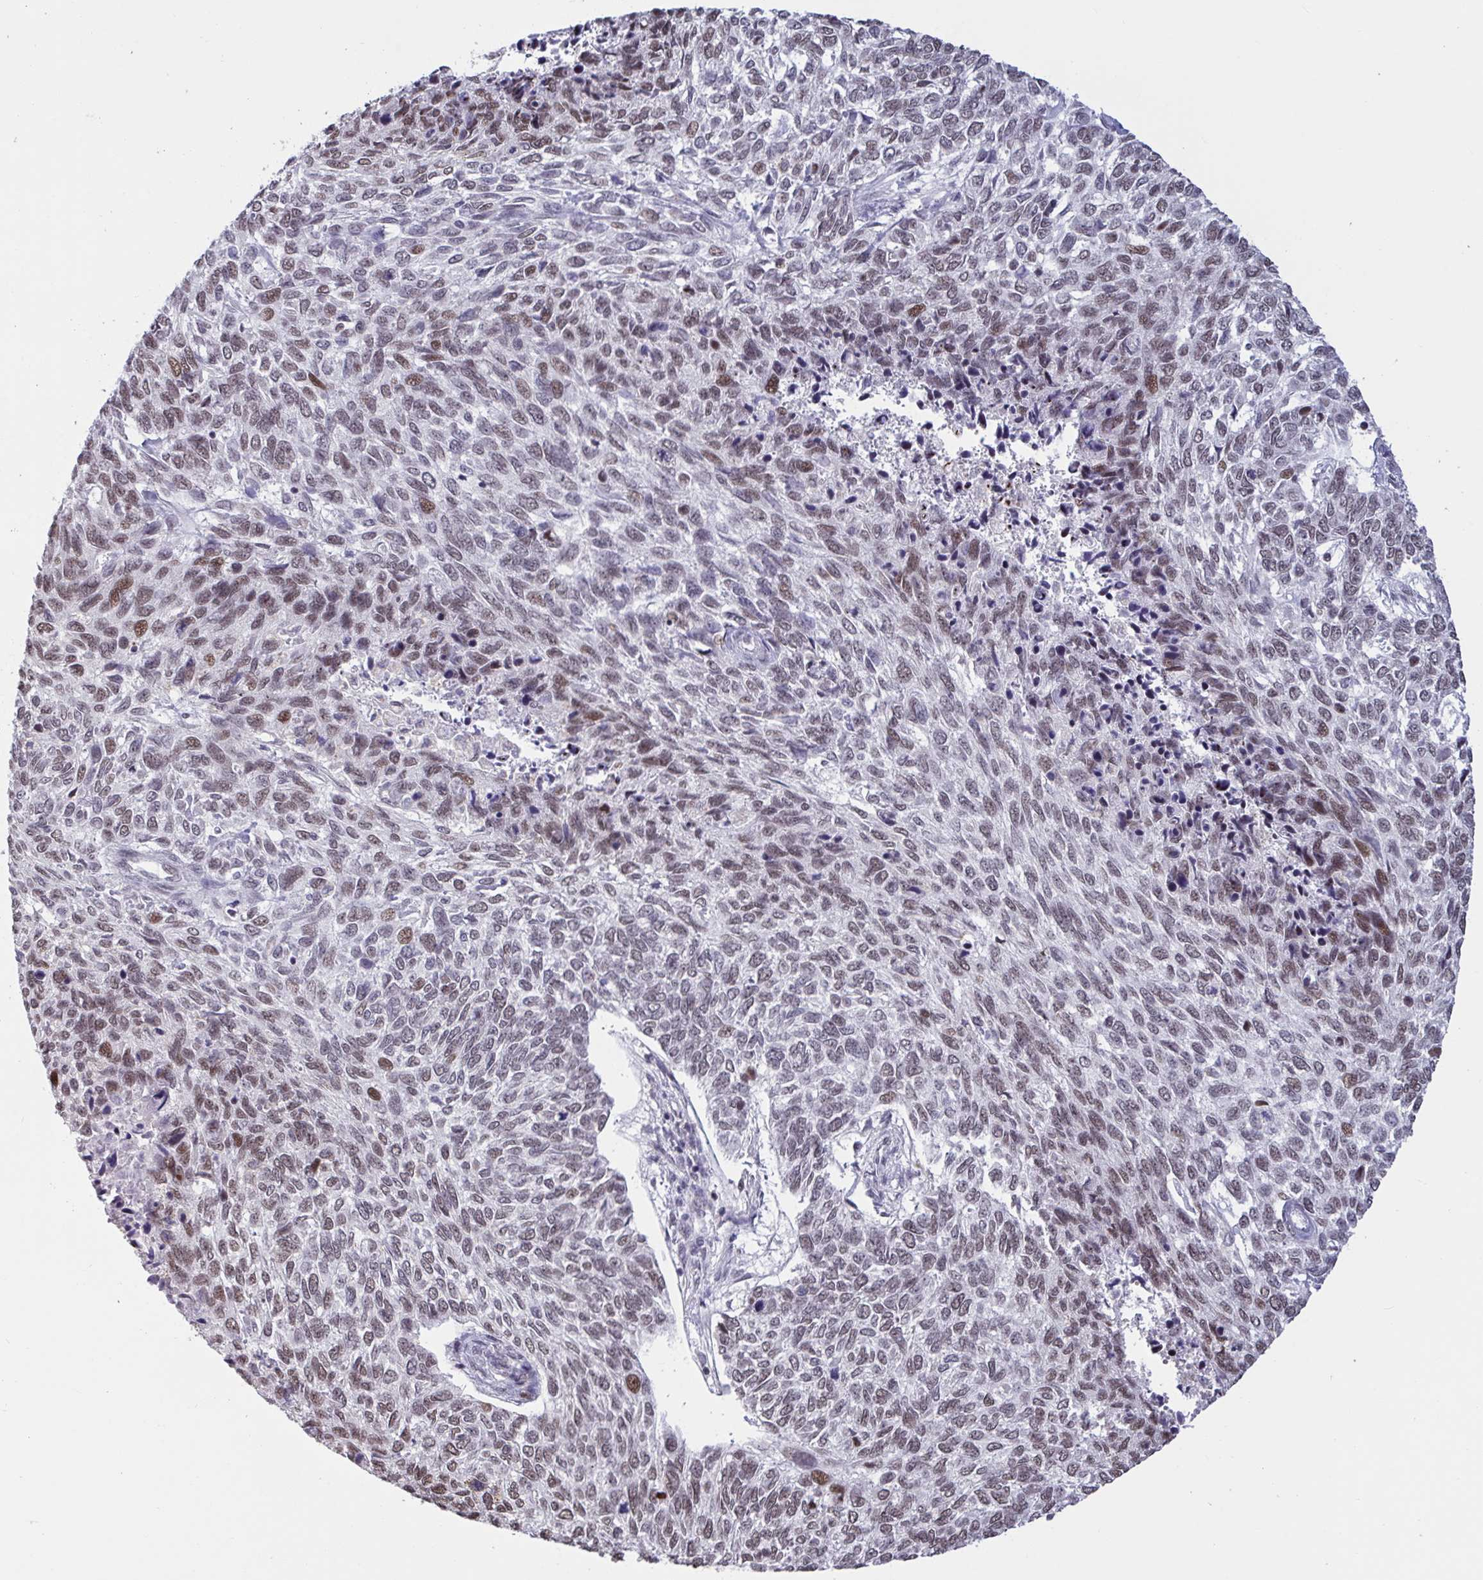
{"staining": {"intensity": "moderate", "quantity": "25%-75%", "location": "nuclear"}, "tissue": "skin cancer", "cell_type": "Tumor cells", "image_type": "cancer", "snomed": [{"axis": "morphology", "description": "Basal cell carcinoma"}, {"axis": "topography", "description": "Skin"}], "caption": "Immunohistochemistry (DAB (3,3'-diaminobenzidine)) staining of human skin cancer shows moderate nuclear protein positivity in about 25%-75% of tumor cells. Using DAB (3,3'-diaminobenzidine) (brown) and hematoxylin (blue) stains, captured at high magnification using brightfield microscopy.", "gene": "CBFA2T2", "patient": {"sex": "female", "age": 65}}